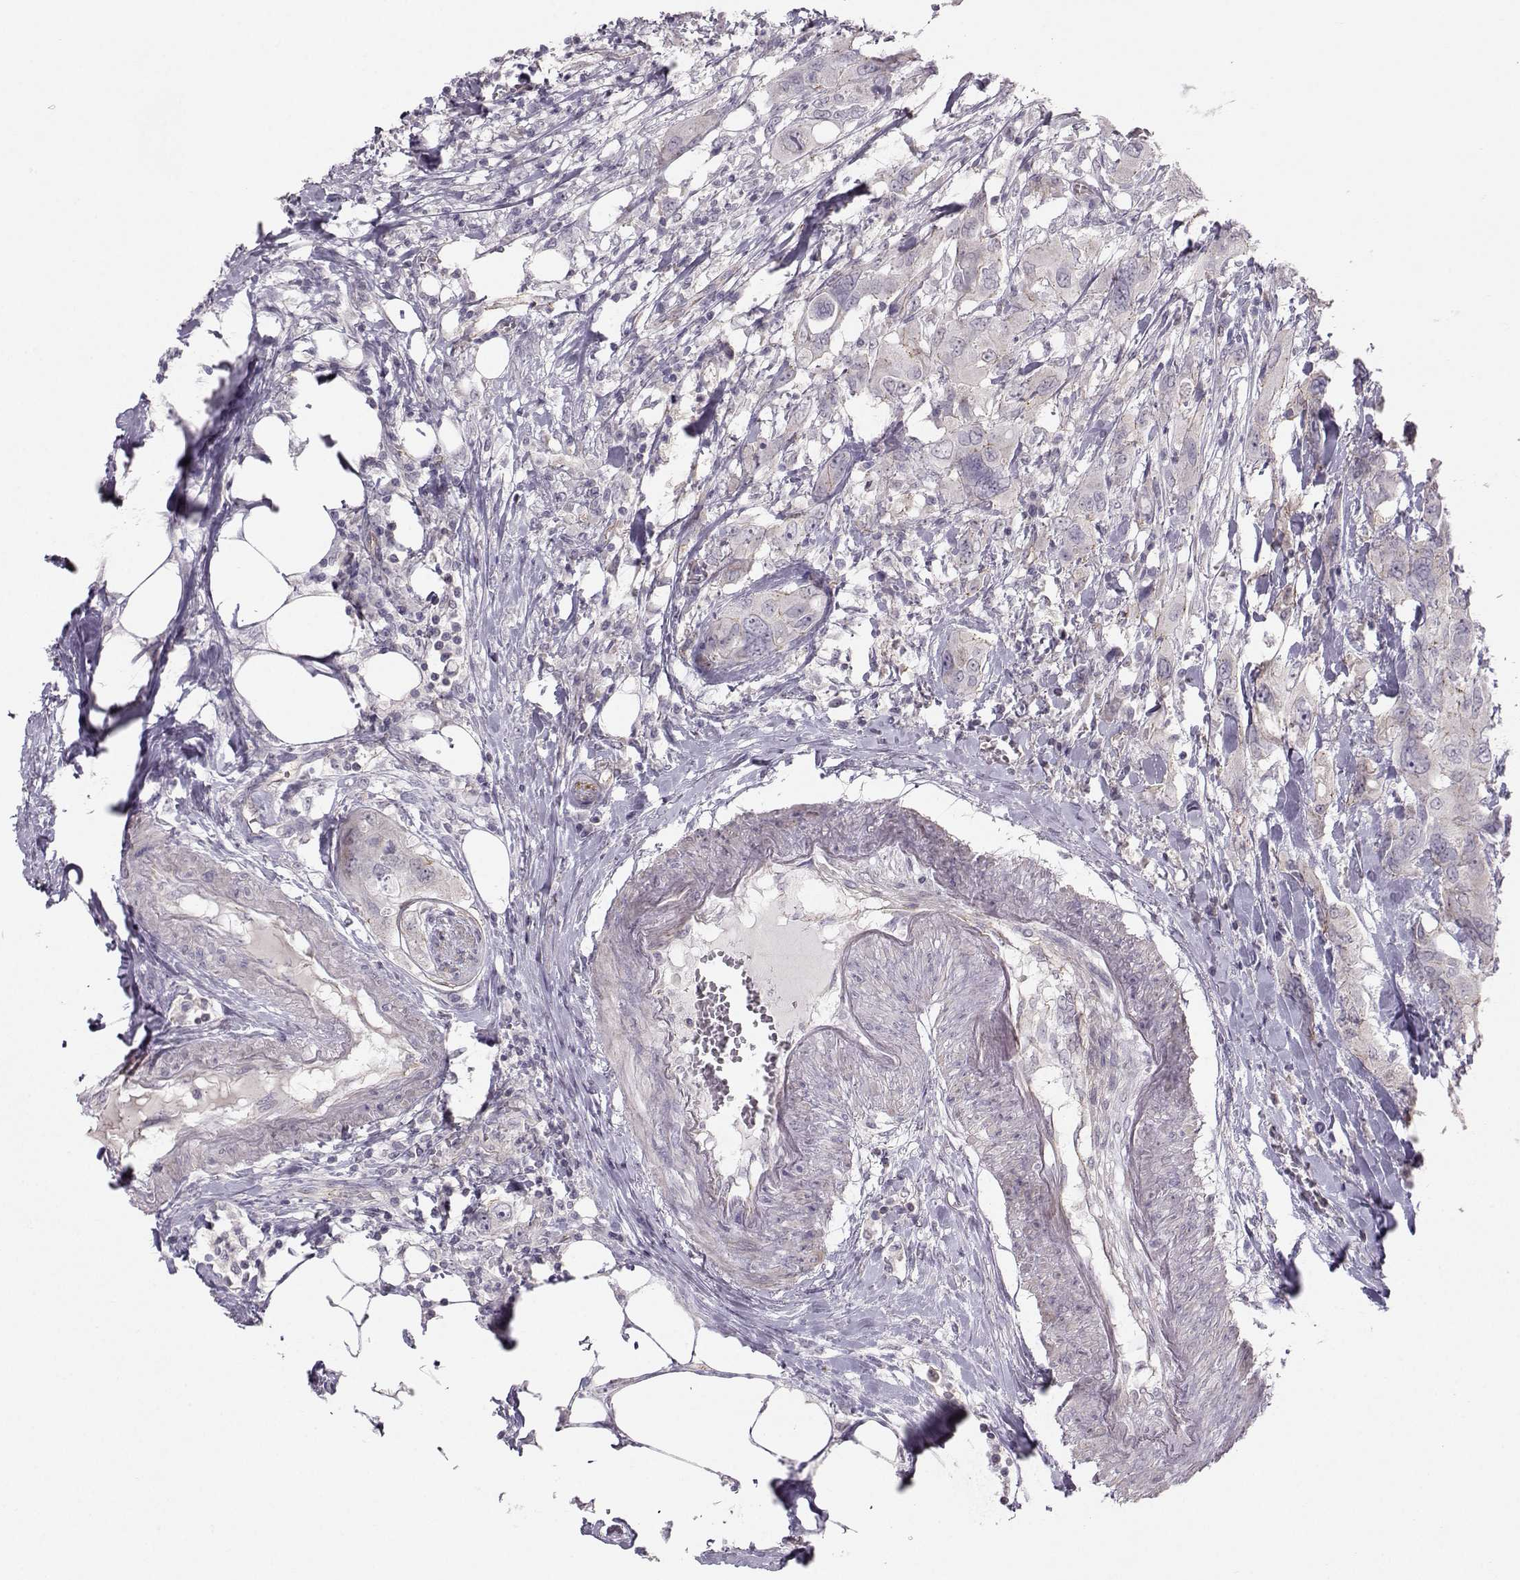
{"staining": {"intensity": "negative", "quantity": "none", "location": "none"}, "tissue": "urothelial cancer", "cell_type": "Tumor cells", "image_type": "cancer", "snomed": [{"axis": "morphology", "description": "Urothelial carcinoma, NOS"}, {"axis": "morphology", "description": "Urothelial carcinoma, High grade"}, {"axis": "topography", "description": "Urinary bladder"}], "caption": "An image of human urothelial cancer is negative for staining in tumor cells.", "gene": "MAST1", "patient": {"sex": "male", "age": 63}}